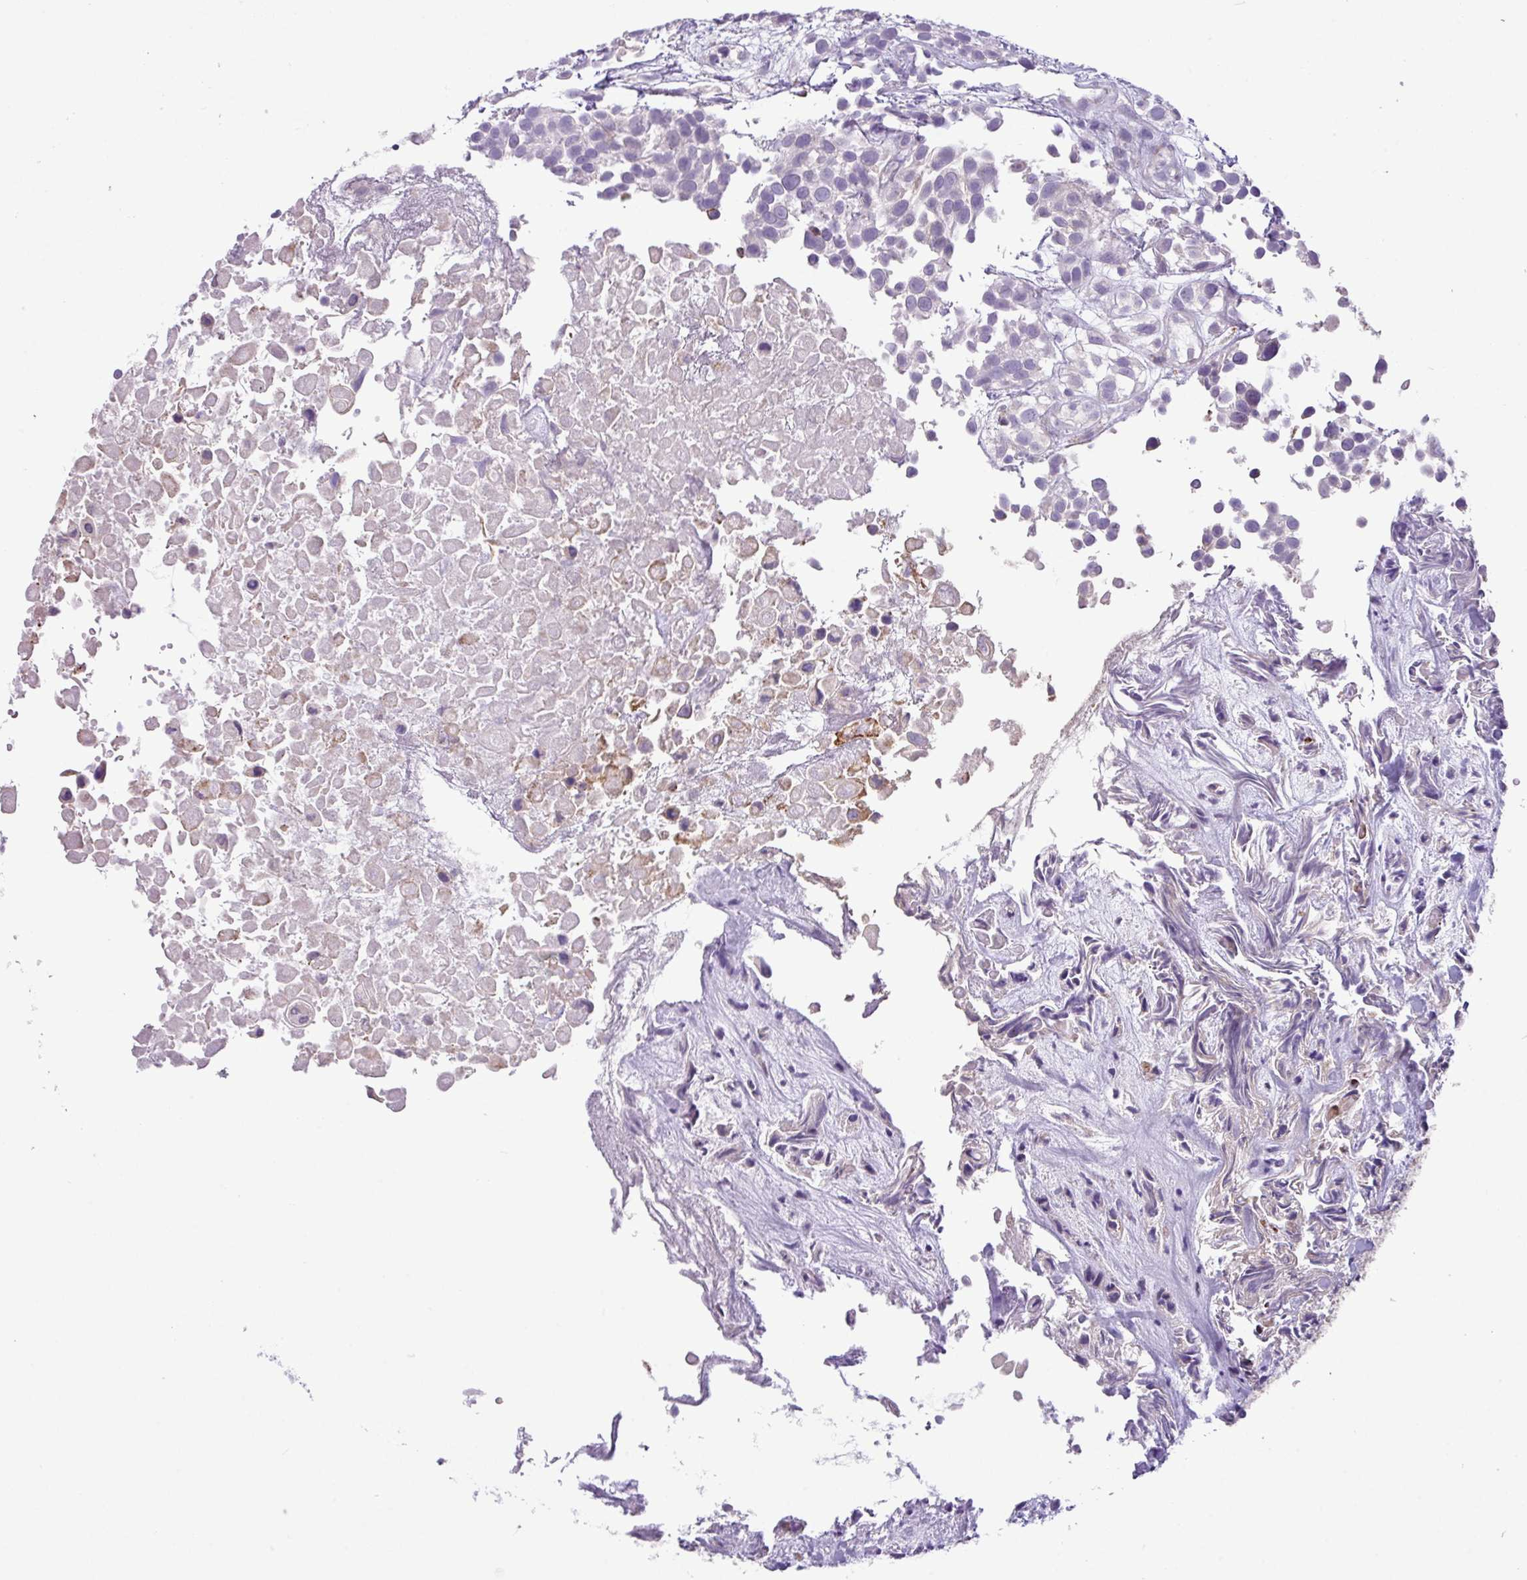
{"staining": {"intensity": "negative", "quantity": "none", "location": "none"}, "tissue": "urothelial cancer", "cell_type": "Tumor cells", "image_type": "cancer", "snomed": [{"axis": "morphology", "description": "Urothelial carcinoma, High grade"}, {"axis": "topography", "description": "Urinary bladder"}], "caption": "Tumor cells show no significant protein staining in high-grade urothelial carcinoma.", "gene": "RGS21", "patient": {"sex": "male", "age": 56}}